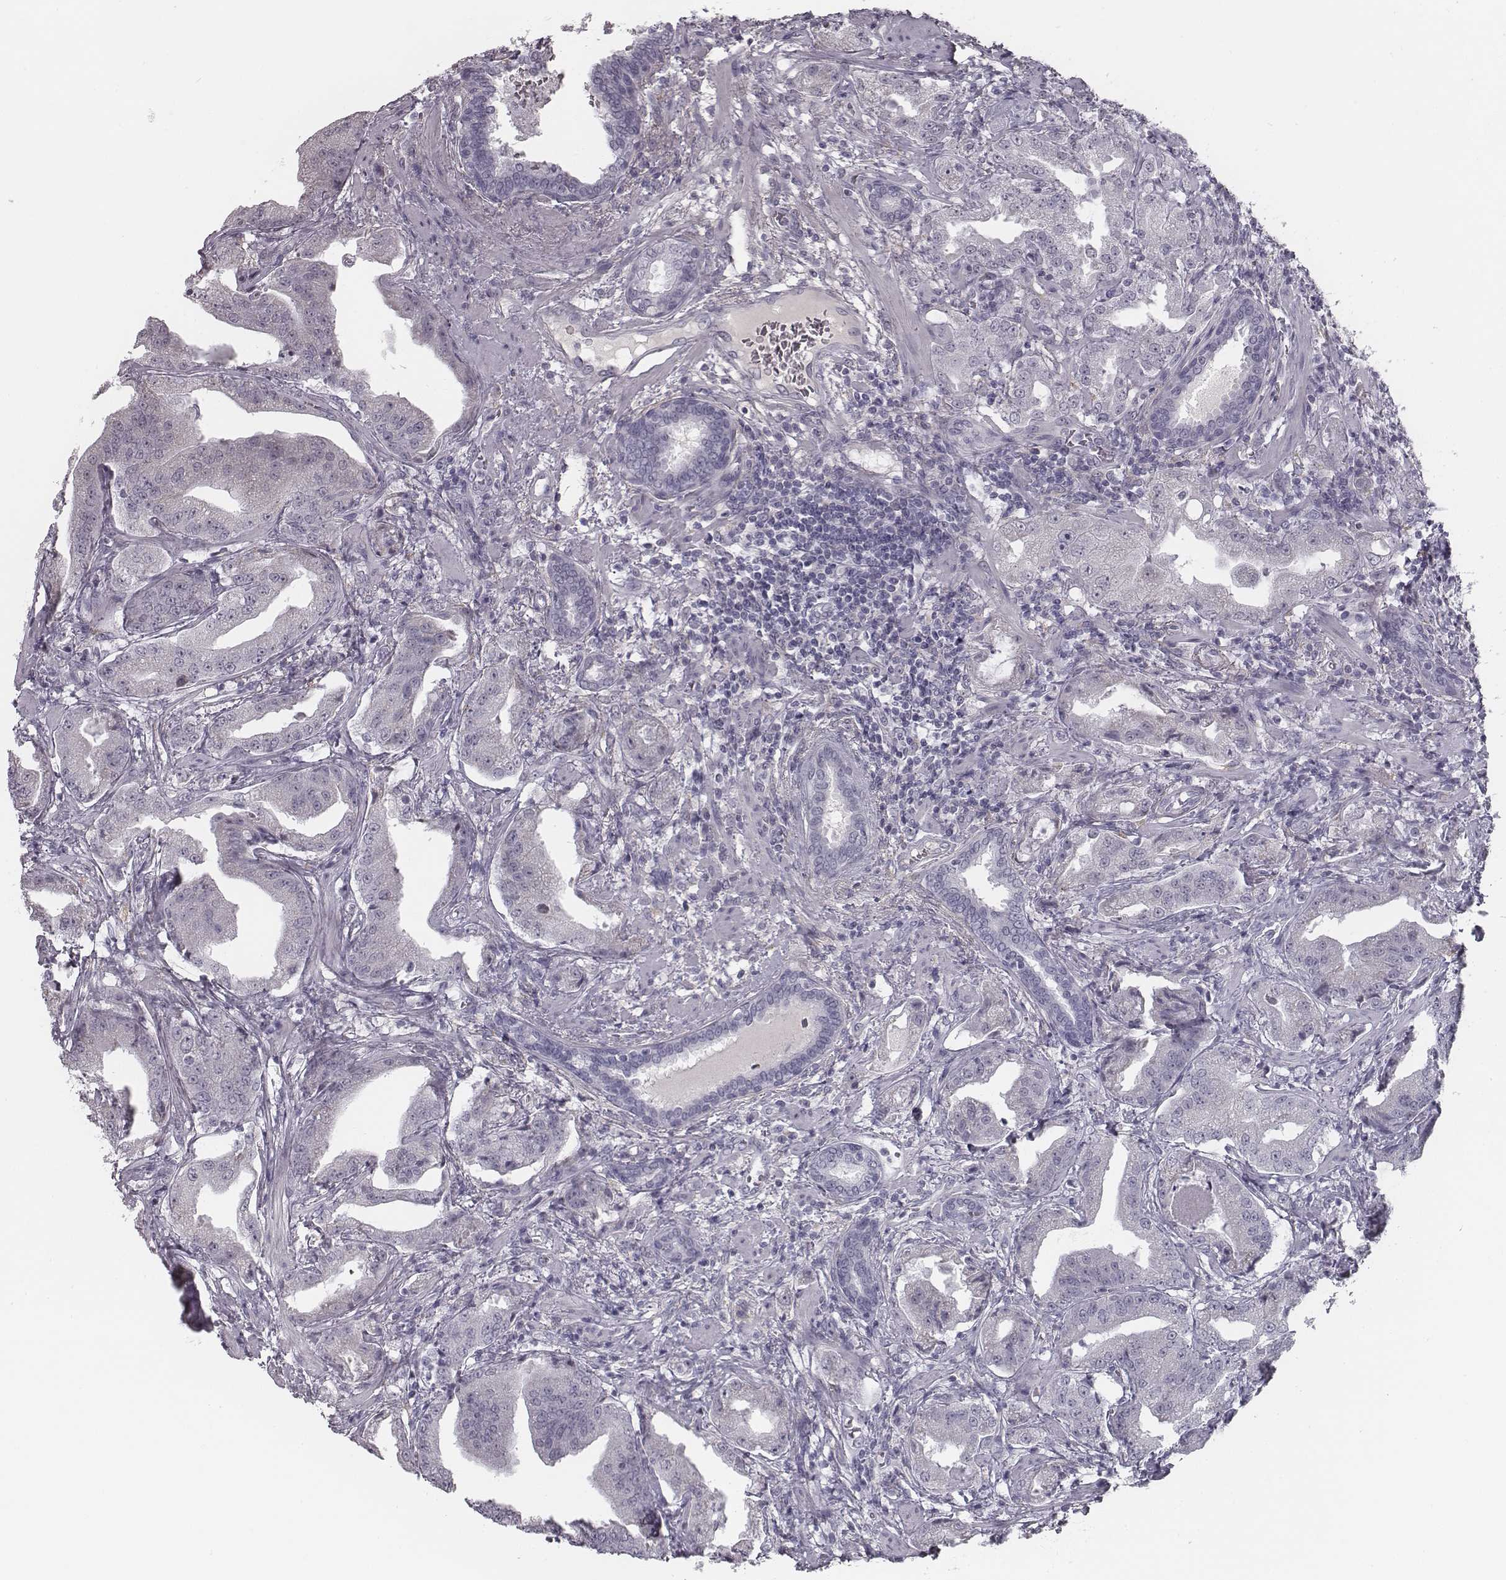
{"staining": {"intensity": "negative", "quantity": "none", "location": "none"}, "tissue": "prostate cancer", "cell_type": "Tumor cells", "image_type": "cancer", "snomed": [{"axis": "morphology", "description": "Adenocarcinoma, Low grade"}, {"axis": "topography", "description": "Prostate"}], "caption": "DAB immunohistochemical staining of prostate cancer (adenocarcinoma (low-grade)) reveals no significant positivity in tumor cells. The staining is performed using DAB (3,3'-diaminobenzidine) brown chromogen with nuclei counter-stained in using hematoxylin.", "gene": "SEPTIN14", "patient": {"sex": "male", "age": 62}}